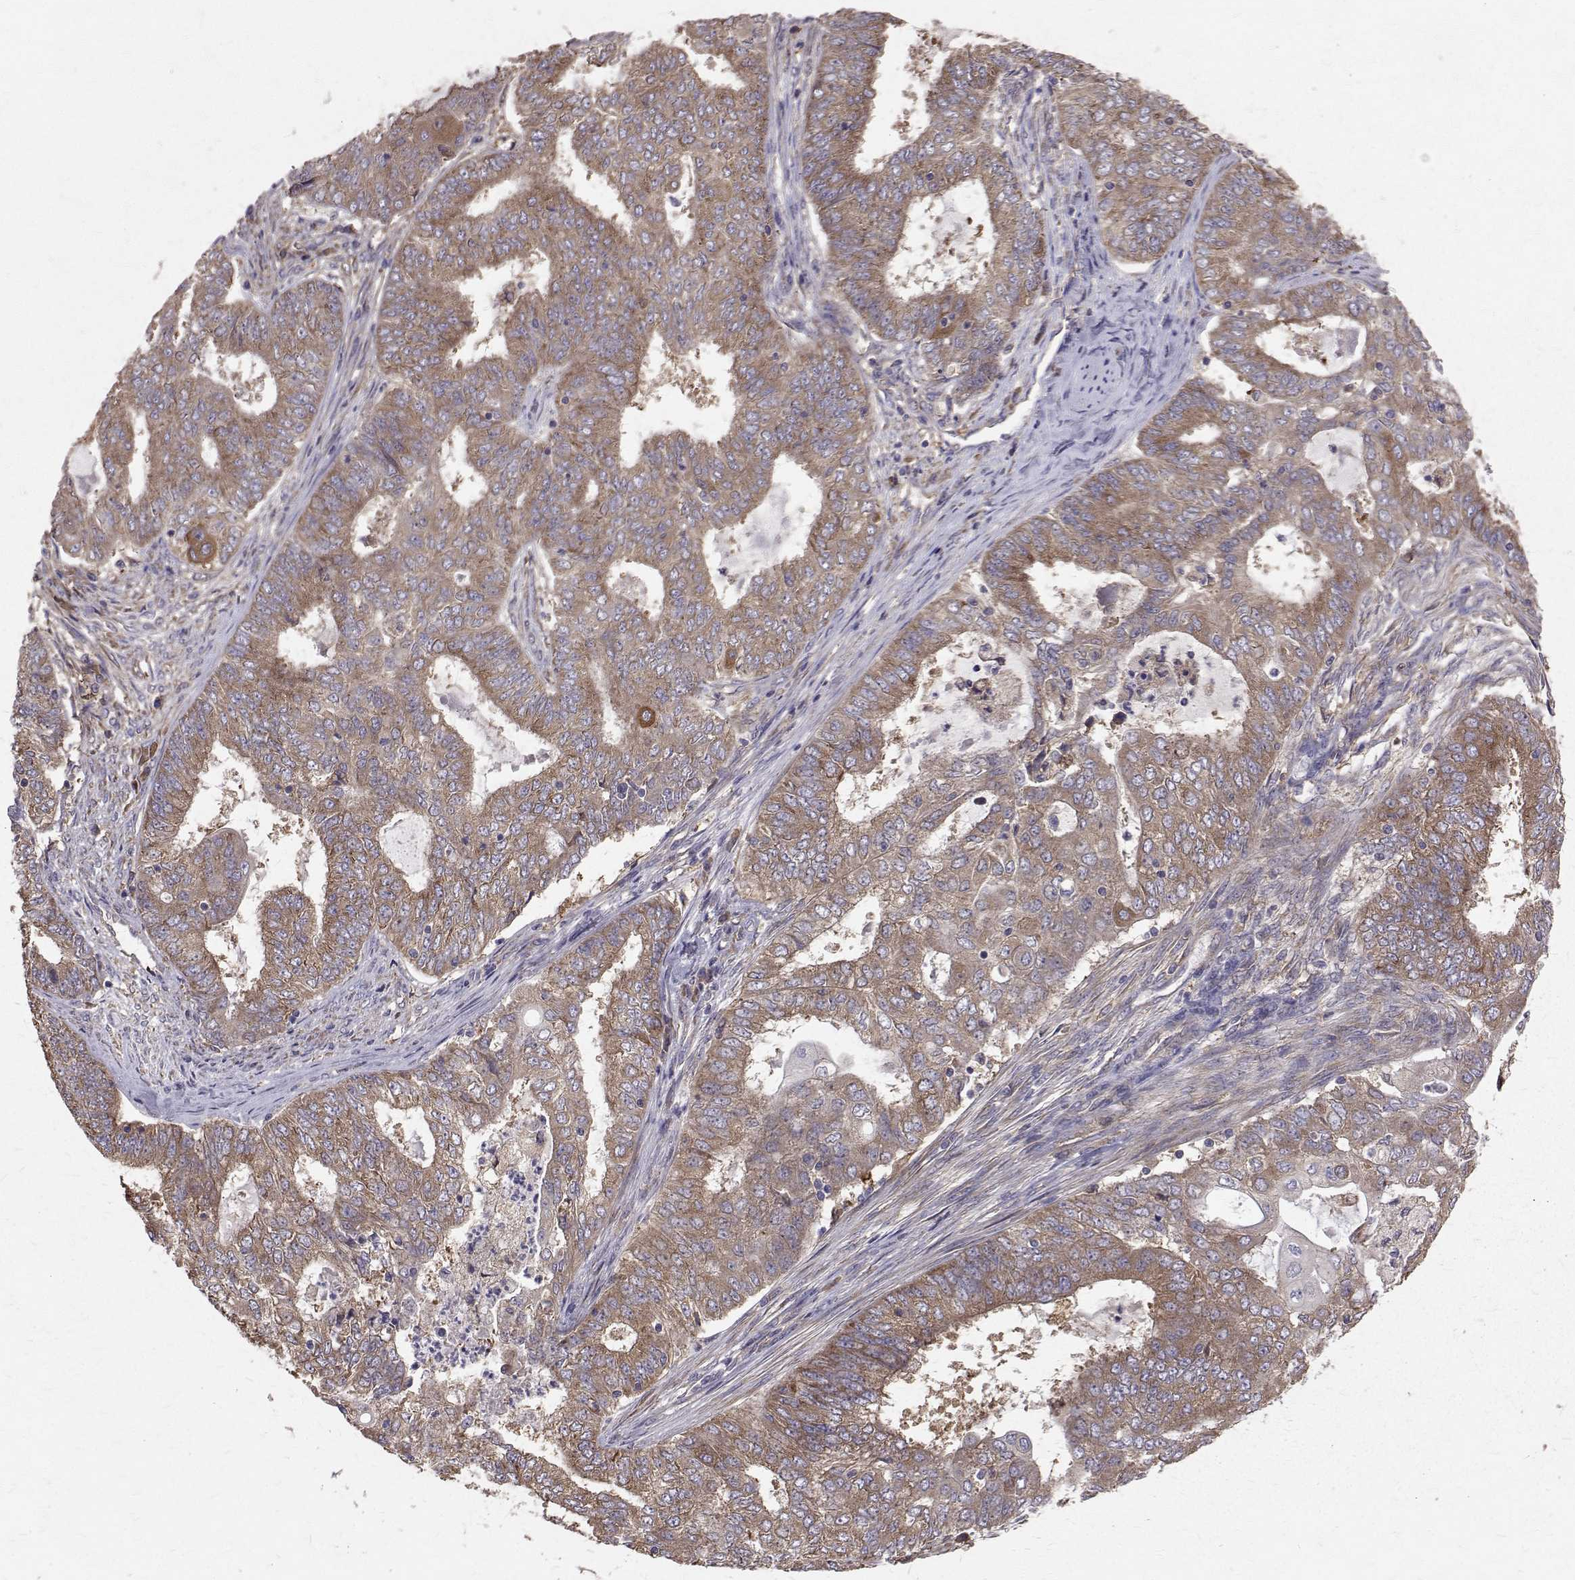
{"staining": {"intensity": "weak", "quantity": "25%-75%", "location": "cytoplasmic/membranous"}, "tissue": "endometrial cancer", "cell_type": "Tumor cells", "image_type": "cancer", "snomed": [{"axis": "morphology", "description": "Adenocarcinoma, NOS"}, {"axis": "topography", "description": "Endometrium"}], "caption": "Protein expression analysis of endometrial cancer shows weak cytoplasmic/membranous positivity in about 25%-75% of tumor cells.", "gene": "FARSB", "patient": {"sex": "female", "age": 62}}